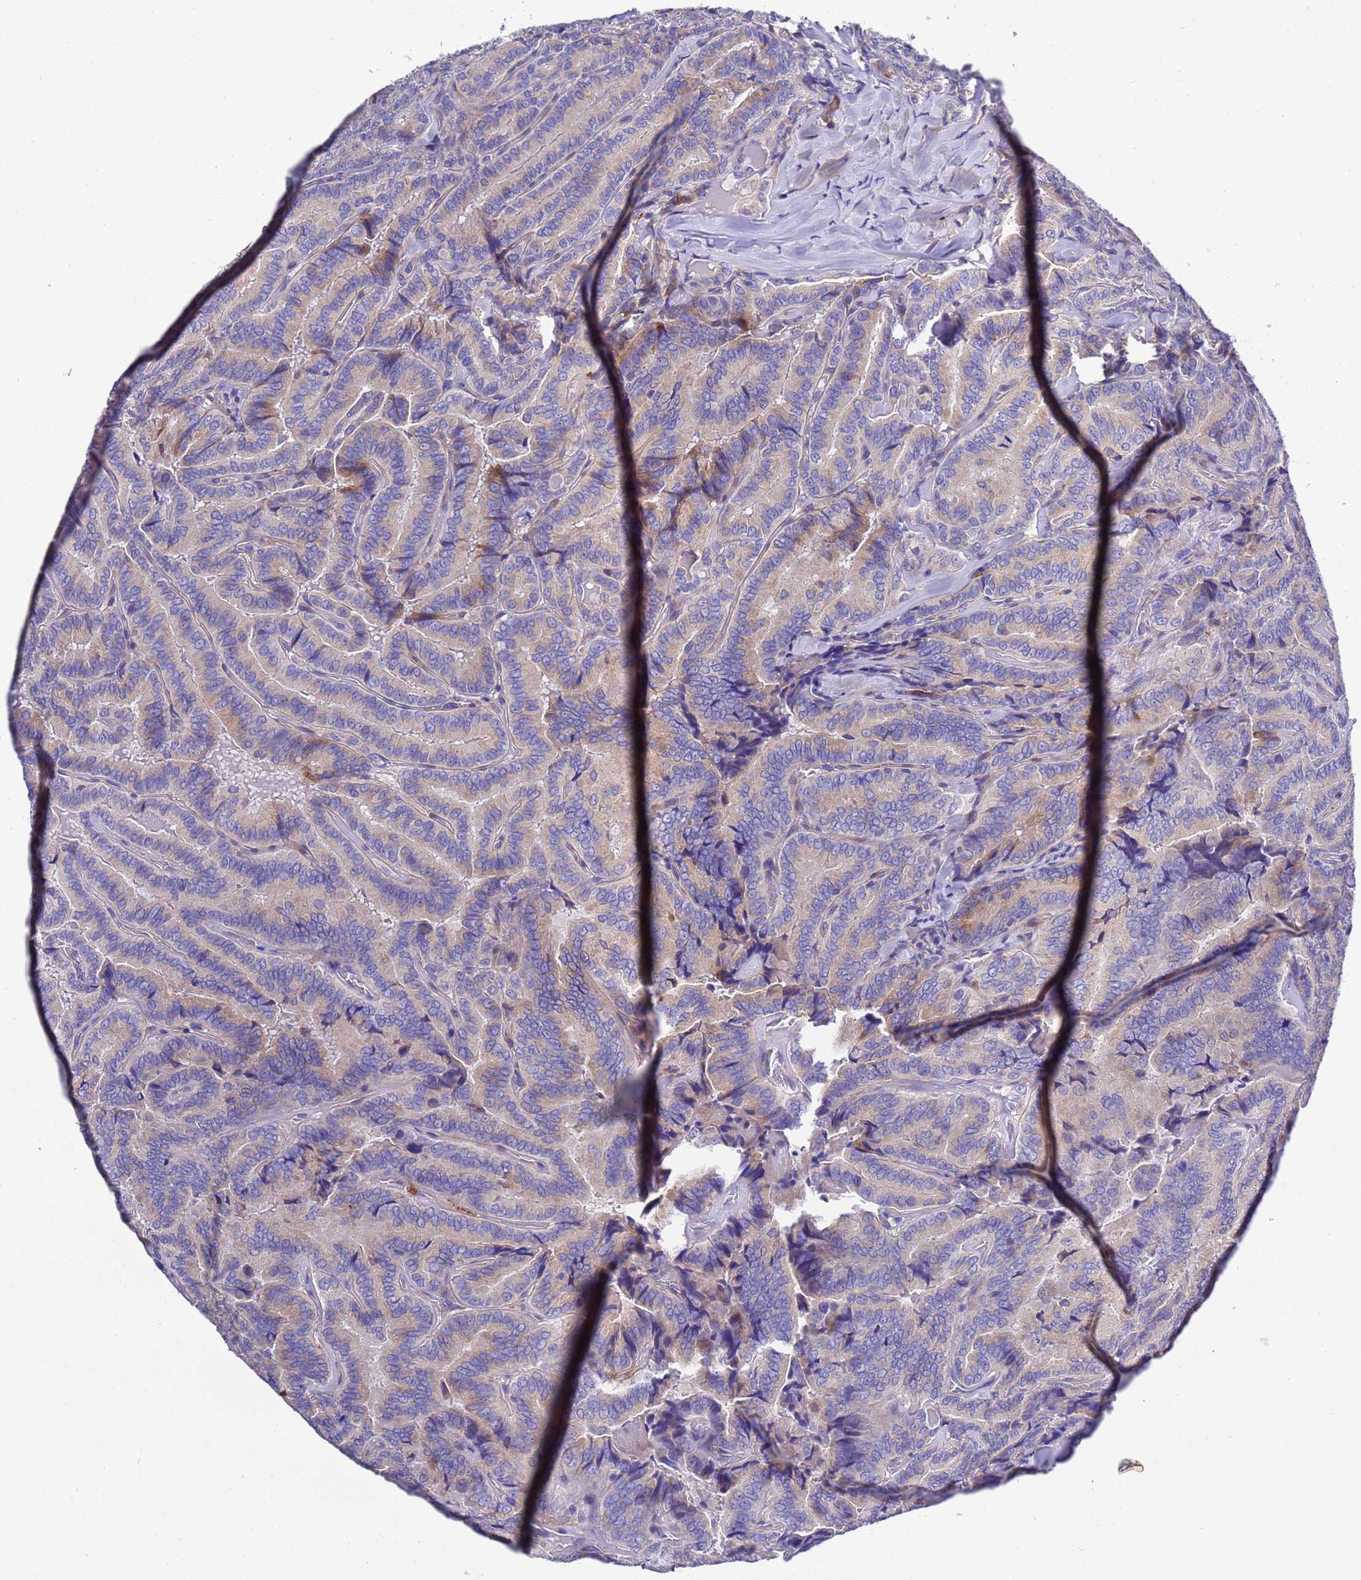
{"staining": {"intensity": "weak", "quantity": "<25%", "location": "cytoplasmic/membranous"}, "tissue": "thyroid cancer", "cell_type": "Tumor cells", "image_type": "cancer", "snomed": [{"axis": "morphology", "description": "Papillary adenocarcinoma, NOS"}, {"axis": "topography", "description": "Thyroid gland"}], "caption": "Micrograph shows no protein positivity in tumor cells of papillary adenocarcinoma (thyroid) tissue.", "gene": "KICS2", "patient": {"sex": "male", "age": 61}}